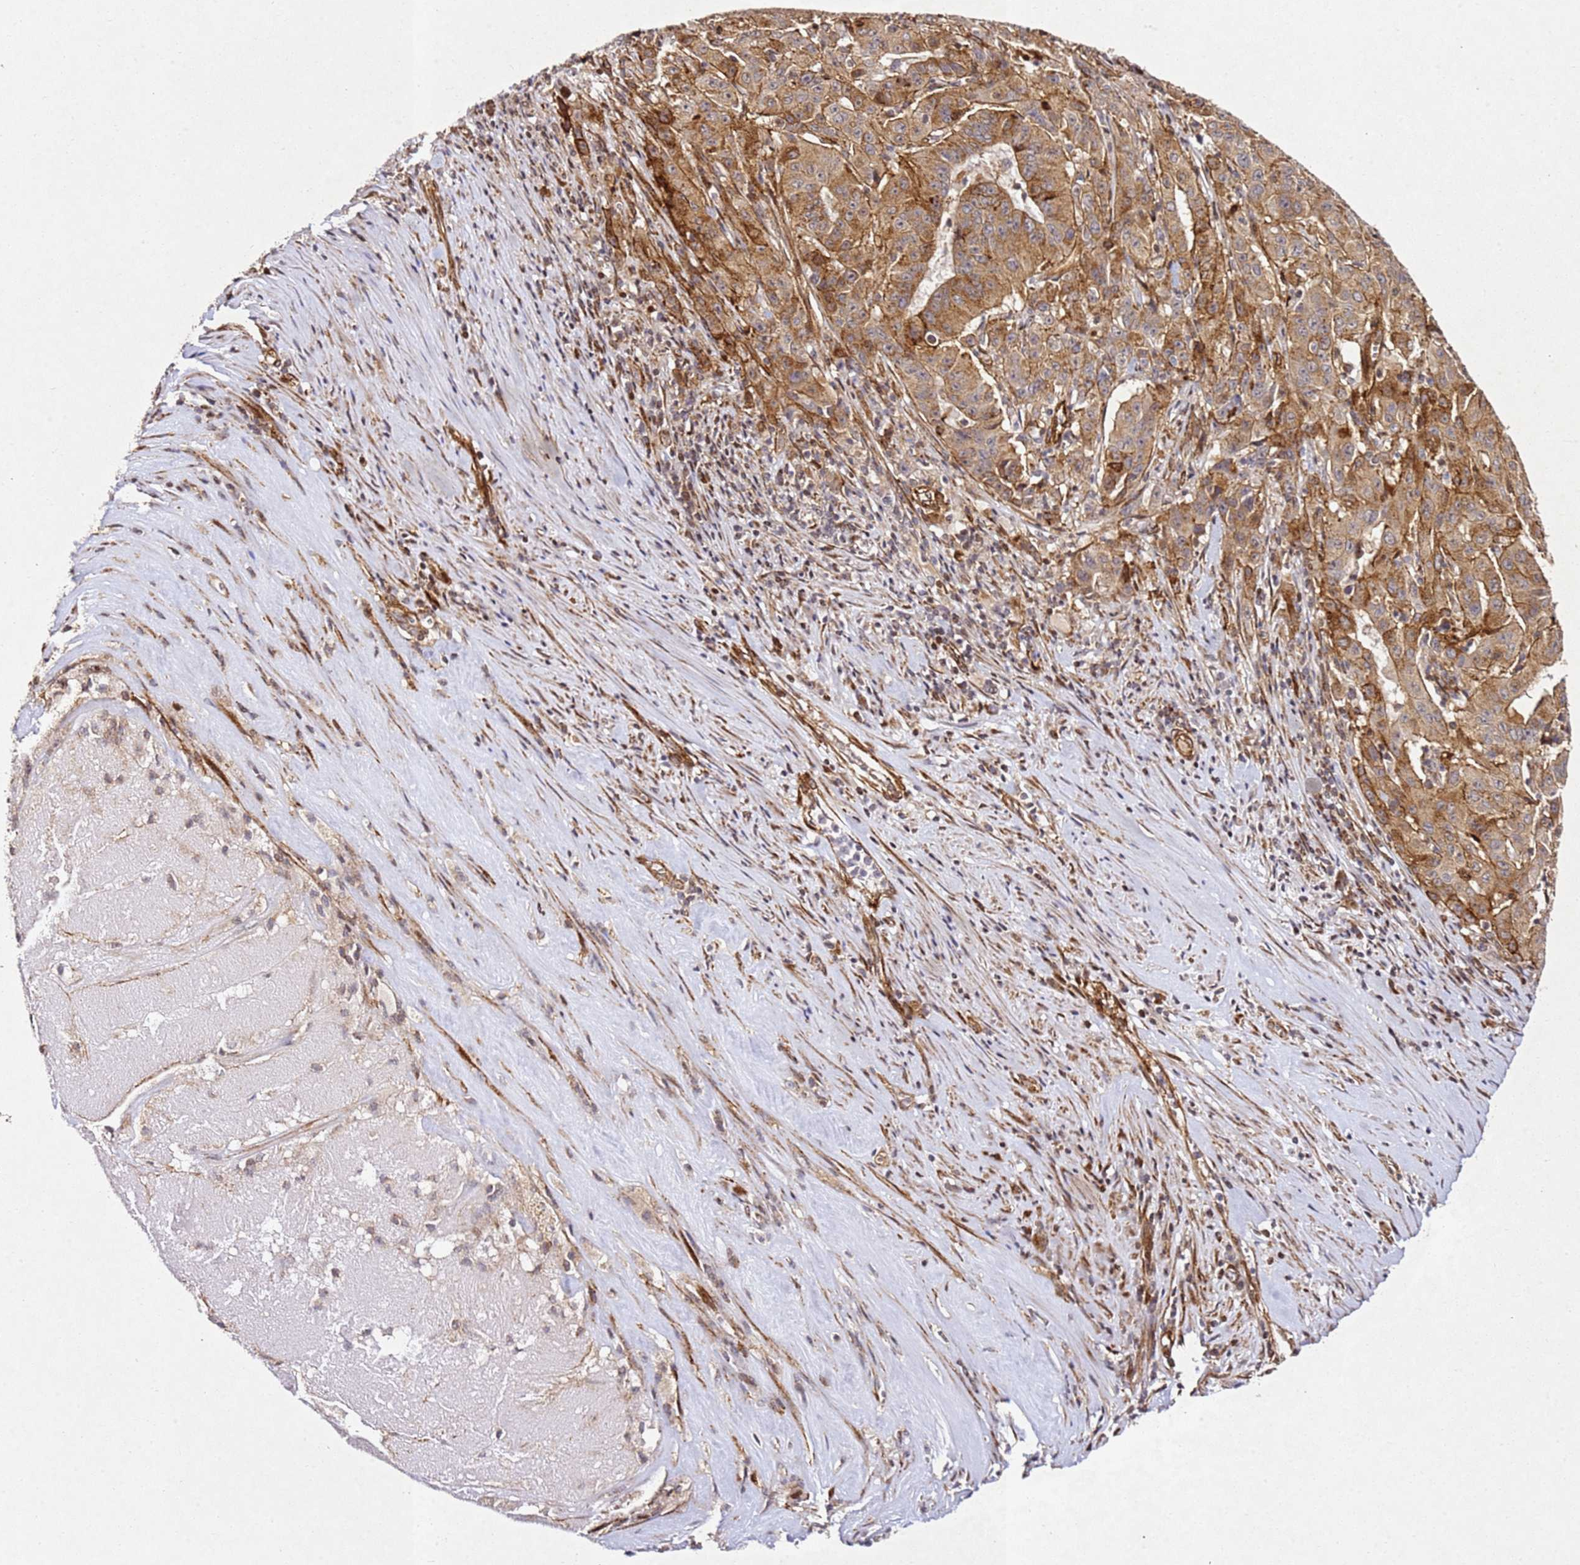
{"staining": {"intensity": "moderate", "quantity": ">75%", "location": "cytoplasmic/membranous"}, "tissue": "pancreatic cancer", "cell_type": "Tumor cells", "image_type": "cancer", "snomed": [{"axis": "morphology", "description": "Adenocarcinoma, NOS"}, {"axis": "topography", "description": "Pancreas"}], "caption": "Tumor cells display medium levels of moderate cytoplasmic/membranous expression in about >75% of cells in pancreatic adenocarcinoma.", "gene": "ZNF296", "patient": {"sex": "male", "age": 63}}